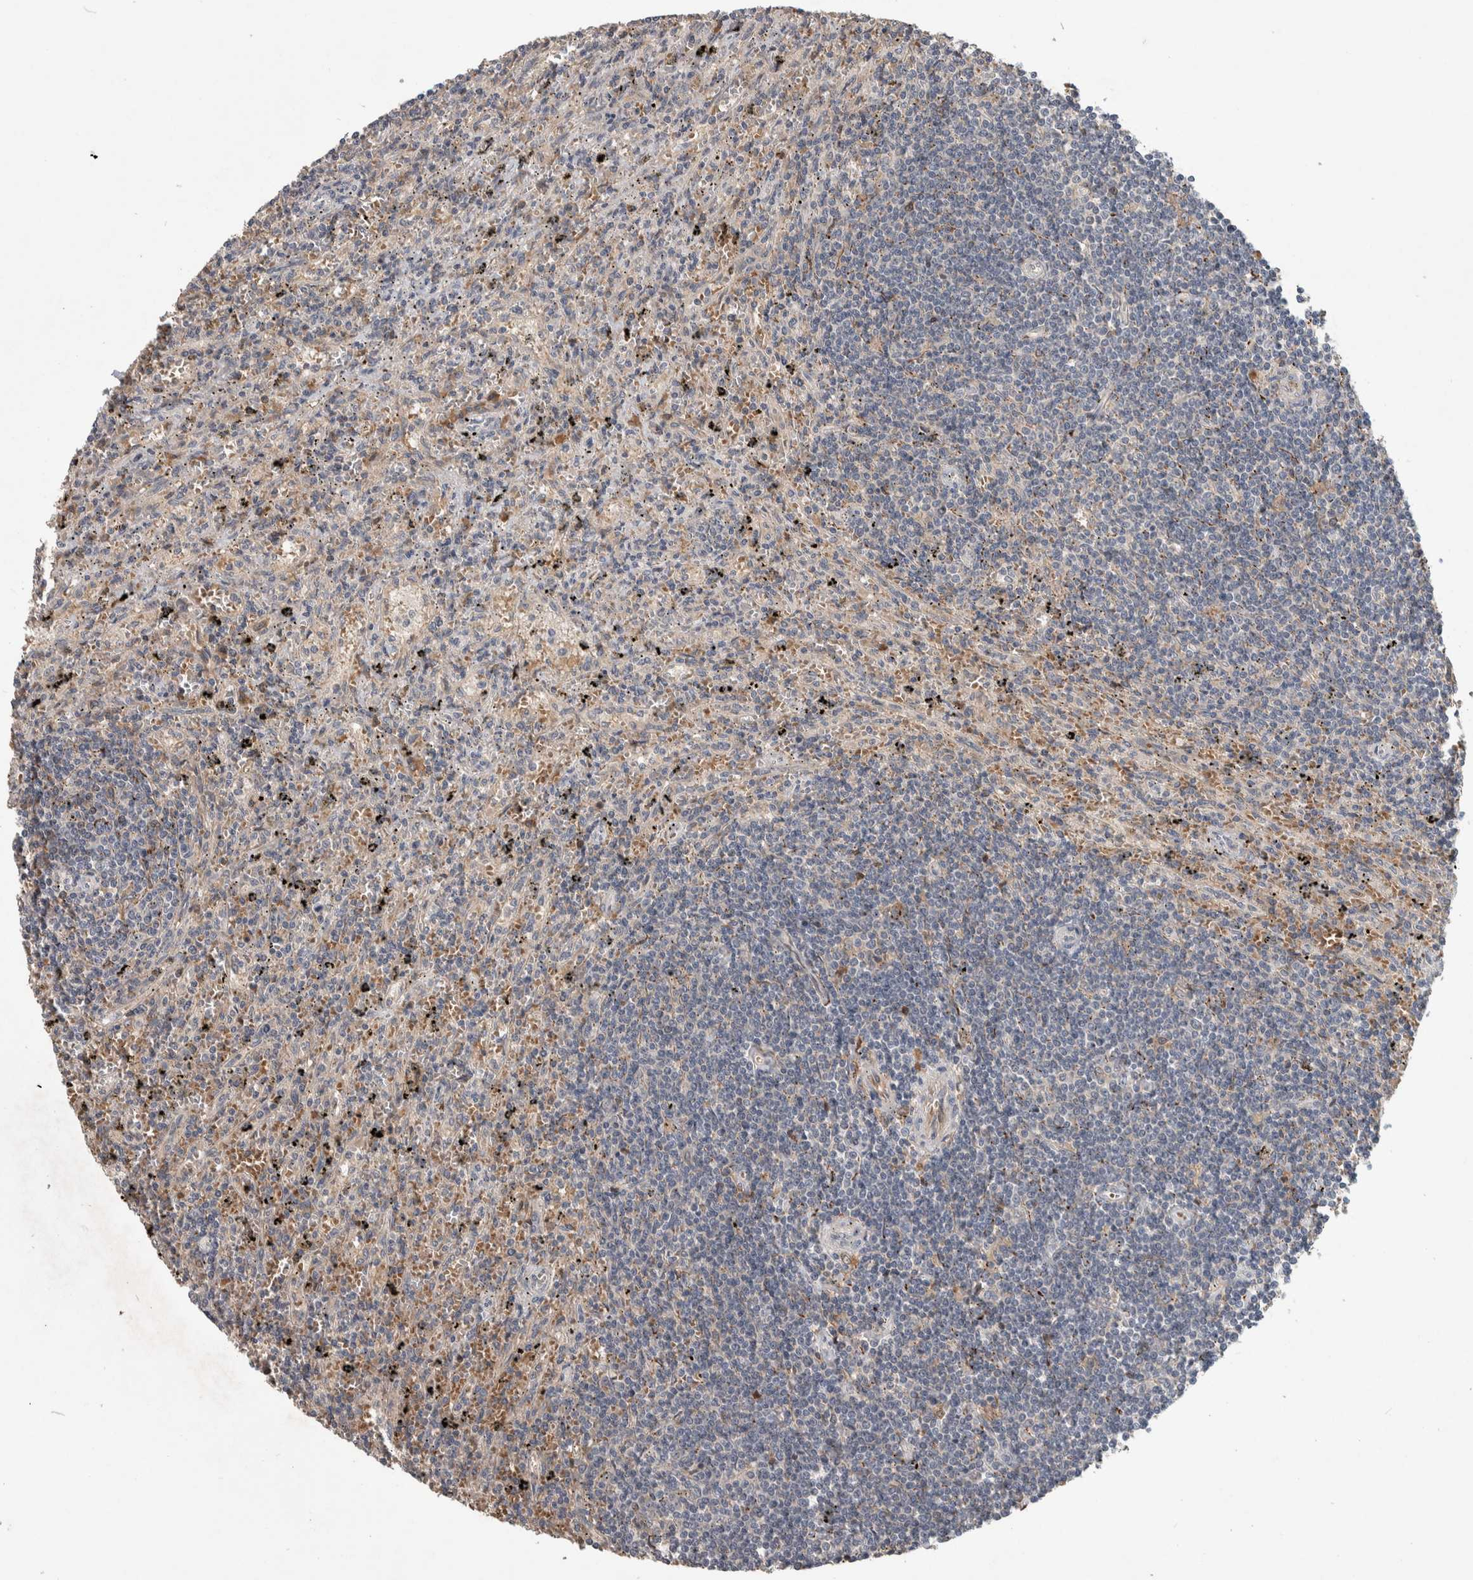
{"staining": {"intensity": "negative", "quantity": "none", "location": "none"}, "tissue": "lymphoma", "cell_type": "Tumor cells", "image_type": "cancer", "snomed": [{"axis": "morphology", "description": "Malignant lymphoma, non-Hodgkin's type, Low grade"}, {"axis": "topography", "description": "Spleen"}], "caption": "IHC photomicrograph of neoplastic tissue: low-grade malignant lymphoma, non-Hodgkin's type stained with DAB (3,3'-diaminobenzidine) demonstrates no significant protein staining in tumor cells.", "gene": "CHRM3", "patient": {"sex": "male", "age": 76}}